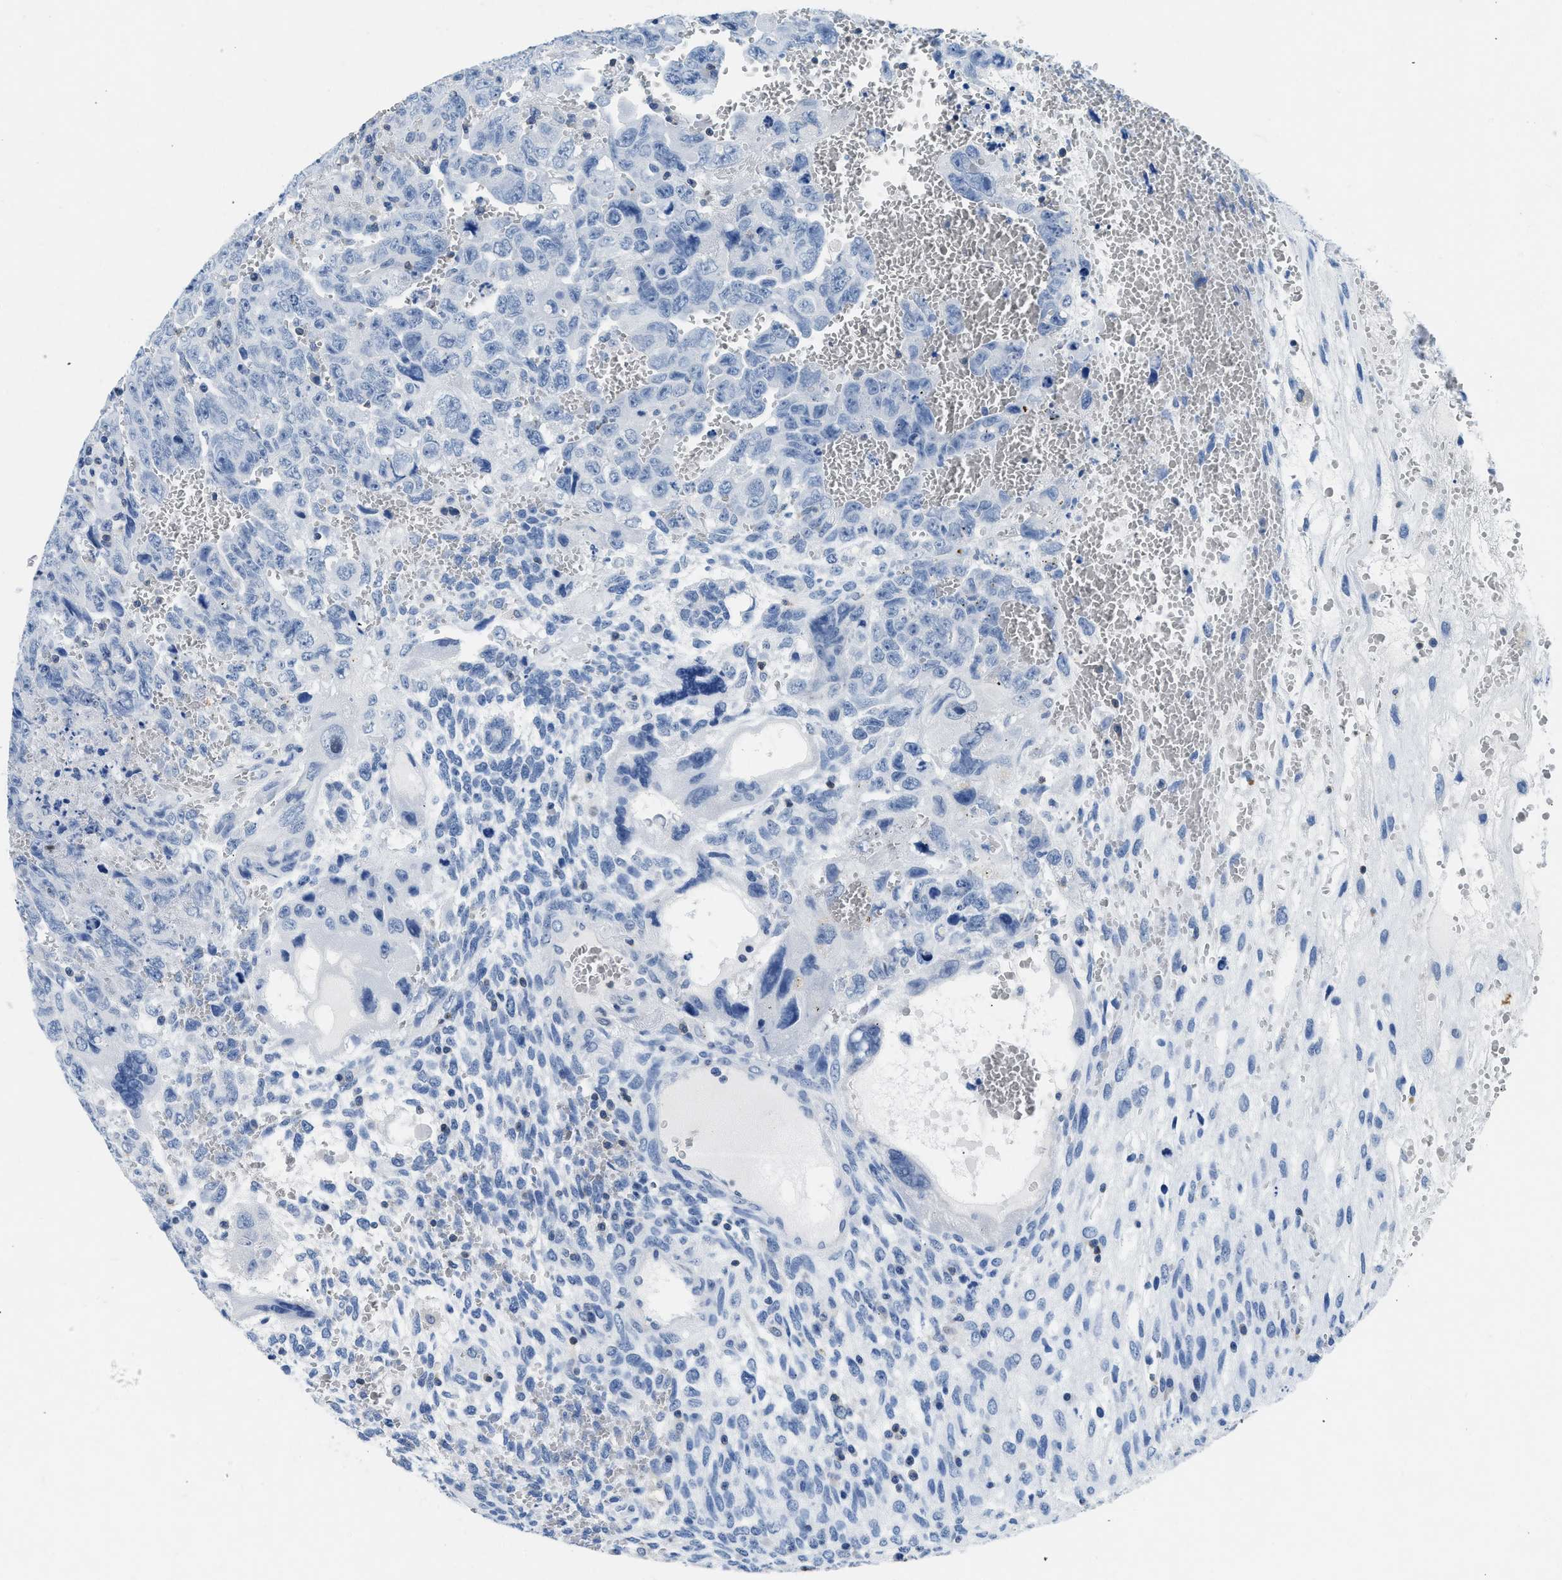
{"staining": {"intensity": "negative", "quantity": "none", "location": "none"}, "tissue": "testis cancer", "cell_type": "Tumor cells", "image_type": "cancer", "snomed": [{"axis": "morphology", "description": "Carcinoma, Embryonal, NOS"}, {"axis": "topography", "description": "Testis"}], "caption": "IHC histopathology image of neoplastic tissue: human embryonal carcinoma (testis) stained with DAB (3,3'-diaminobenzidine) reveals no significant protein positivity in tumor cells. Brightfield microscopy of immunohistochemistry stained with DAB (brown) and hematoxylin (blue), captured at high magnification.", "gene": "NFATC2", "patient": {"sex": "male", "age": 28}}